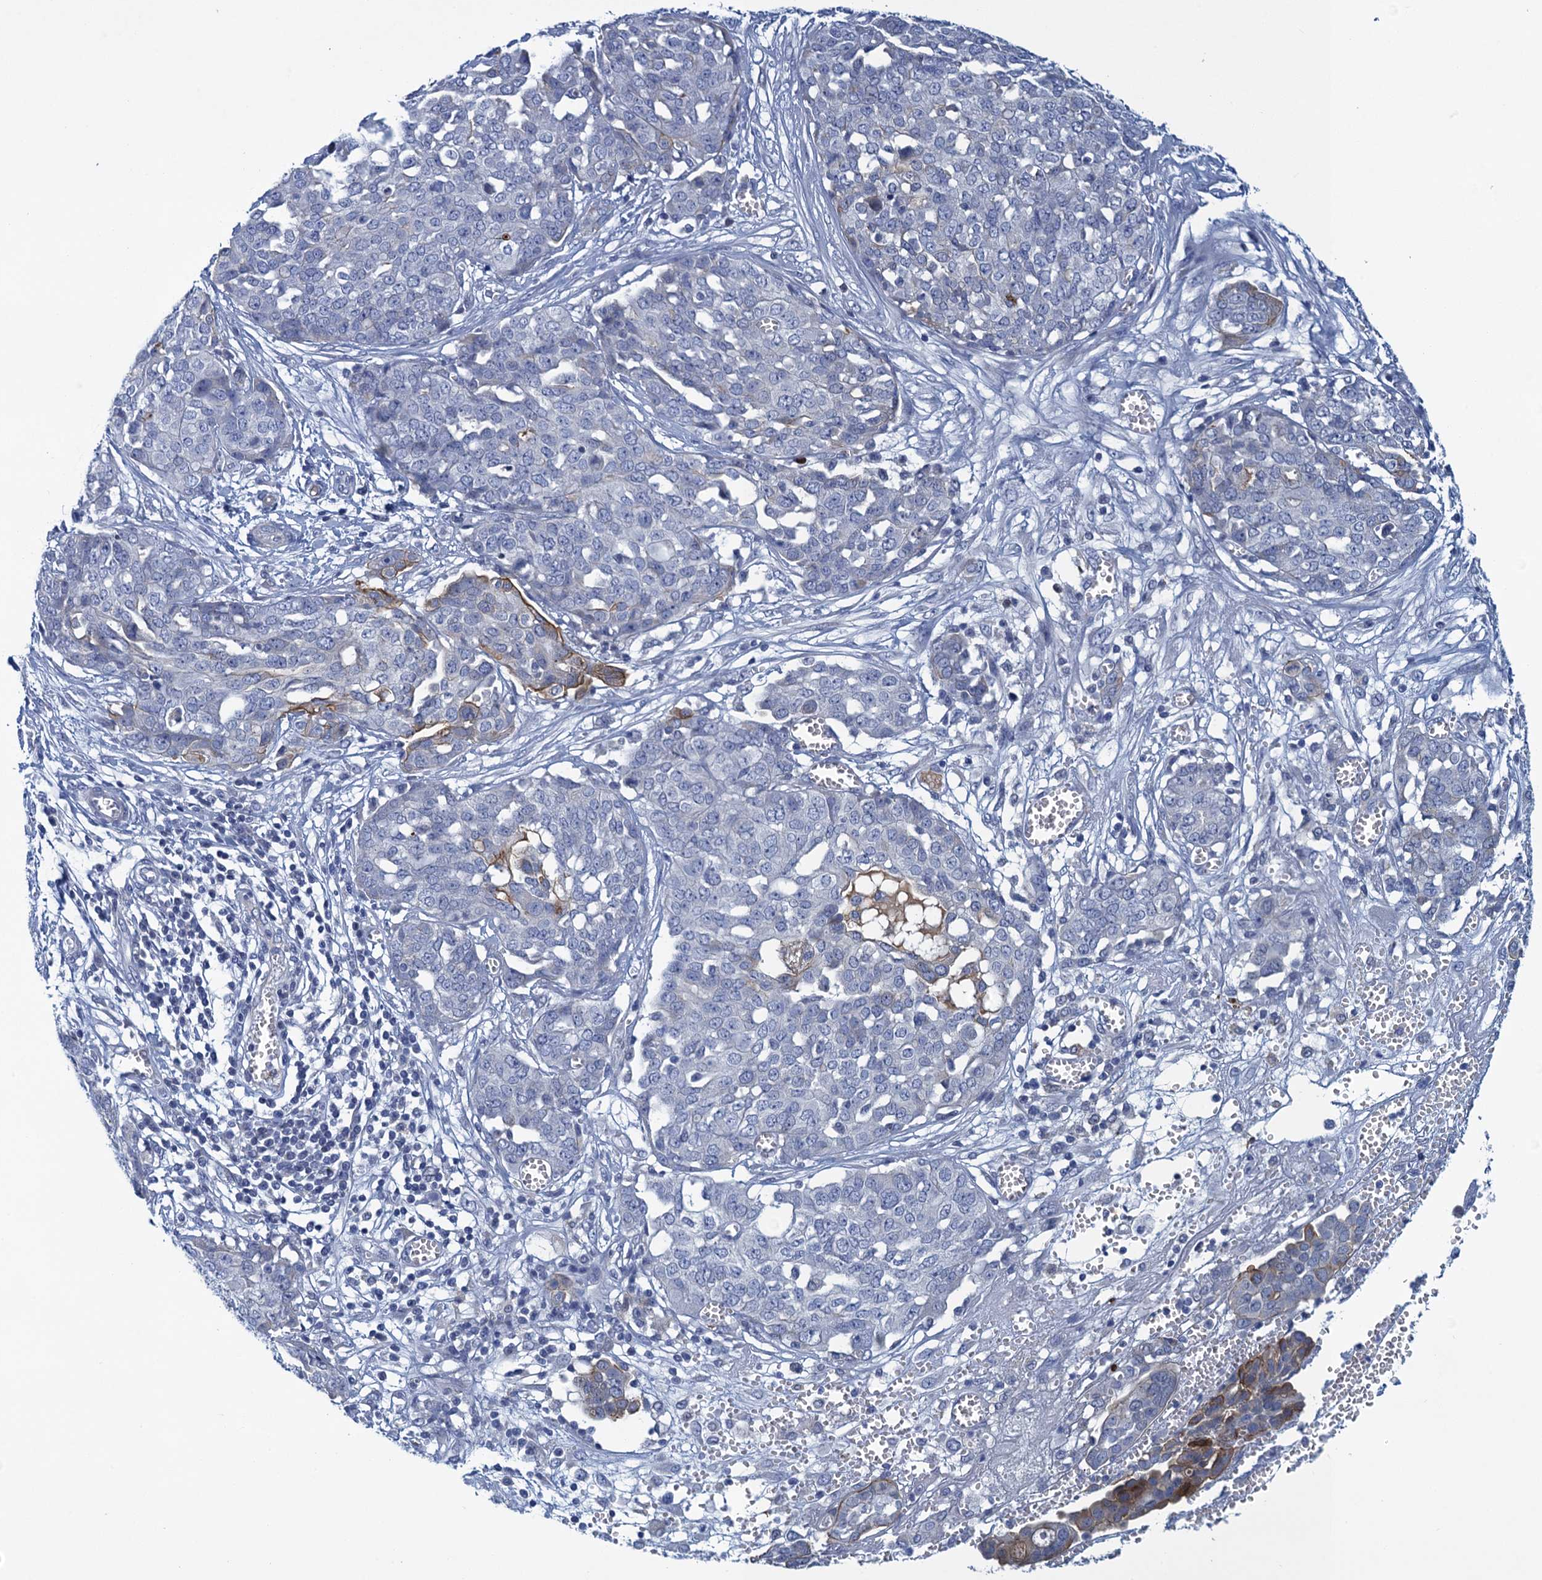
{"staining": {"intensity": "moderate", "quantity": "<25%", "location": "cytoplasmic/membranous"}, "tissue": "ovarian cancer", "cell_type": "Tumor cells", "image_type": "cancer", "snomed": [{"axis": "morphology", "description": "Cystadenocarcinoma, serous, NOS"}, {"axis": "topography", "description": "Soft tissue"}, {"axis": "topography", "description": "Ovary"}], "caption": "Protein expression analysis of ovarian cancer (serous cystadenocarcinoma) reveals moderate cytoplasmic/membranous positivity in about <25% of tumor cells. The protein of interest is stained brown, and the nuclei are stained in blue (DAB IHC with brightfield microscopy, high magnification).", "gene": "SCEL", "patient": {"sex": "female", "age": 57}}